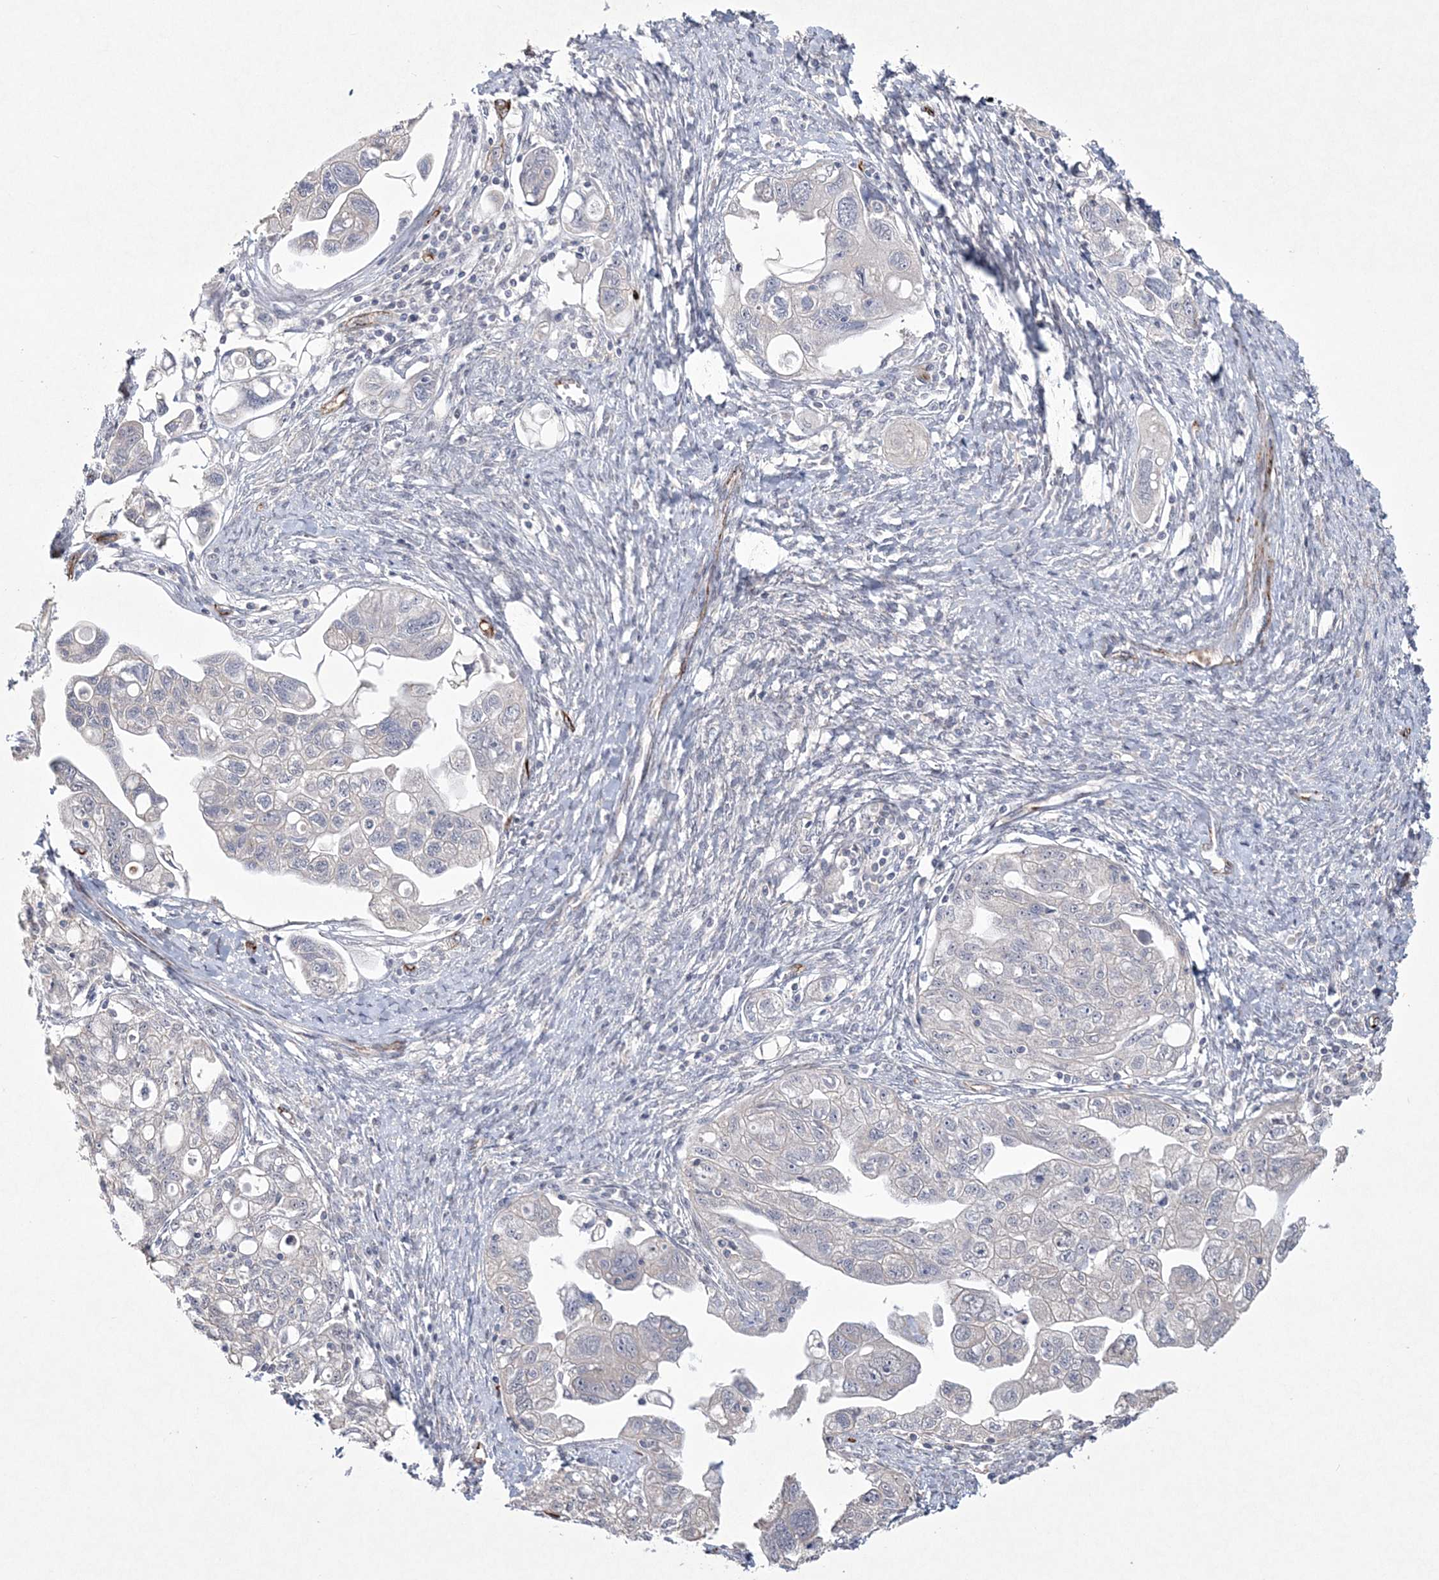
{"staining": {"intensity": "negative", "quantity": "none", "location": "none"}, "tissue": "ovarian cancer", "cell_type": "Tumor cells", "image_type": "cancer", "snomed": [{"axis": "morphology", "description": "Carcinoma, NOS"}, {"axis": "morphology", "description": "Cystadenocarcinoma, serous, NOS"}, {"axis": "topography", "description": "Ovary"}], "caption": "Immunohistochemistry (IHC) photomicrograph of neoplastic tissue: ovarian cancer stained with DAB (3,3'-diaminobenzidine) shows no significant protein positivity in tumor cells. (Immunohistochemistry (IHC), brightfield microscopy, high magnification).", "gene": "DPCD", "patient": {"sex": "female", "age": 69}}